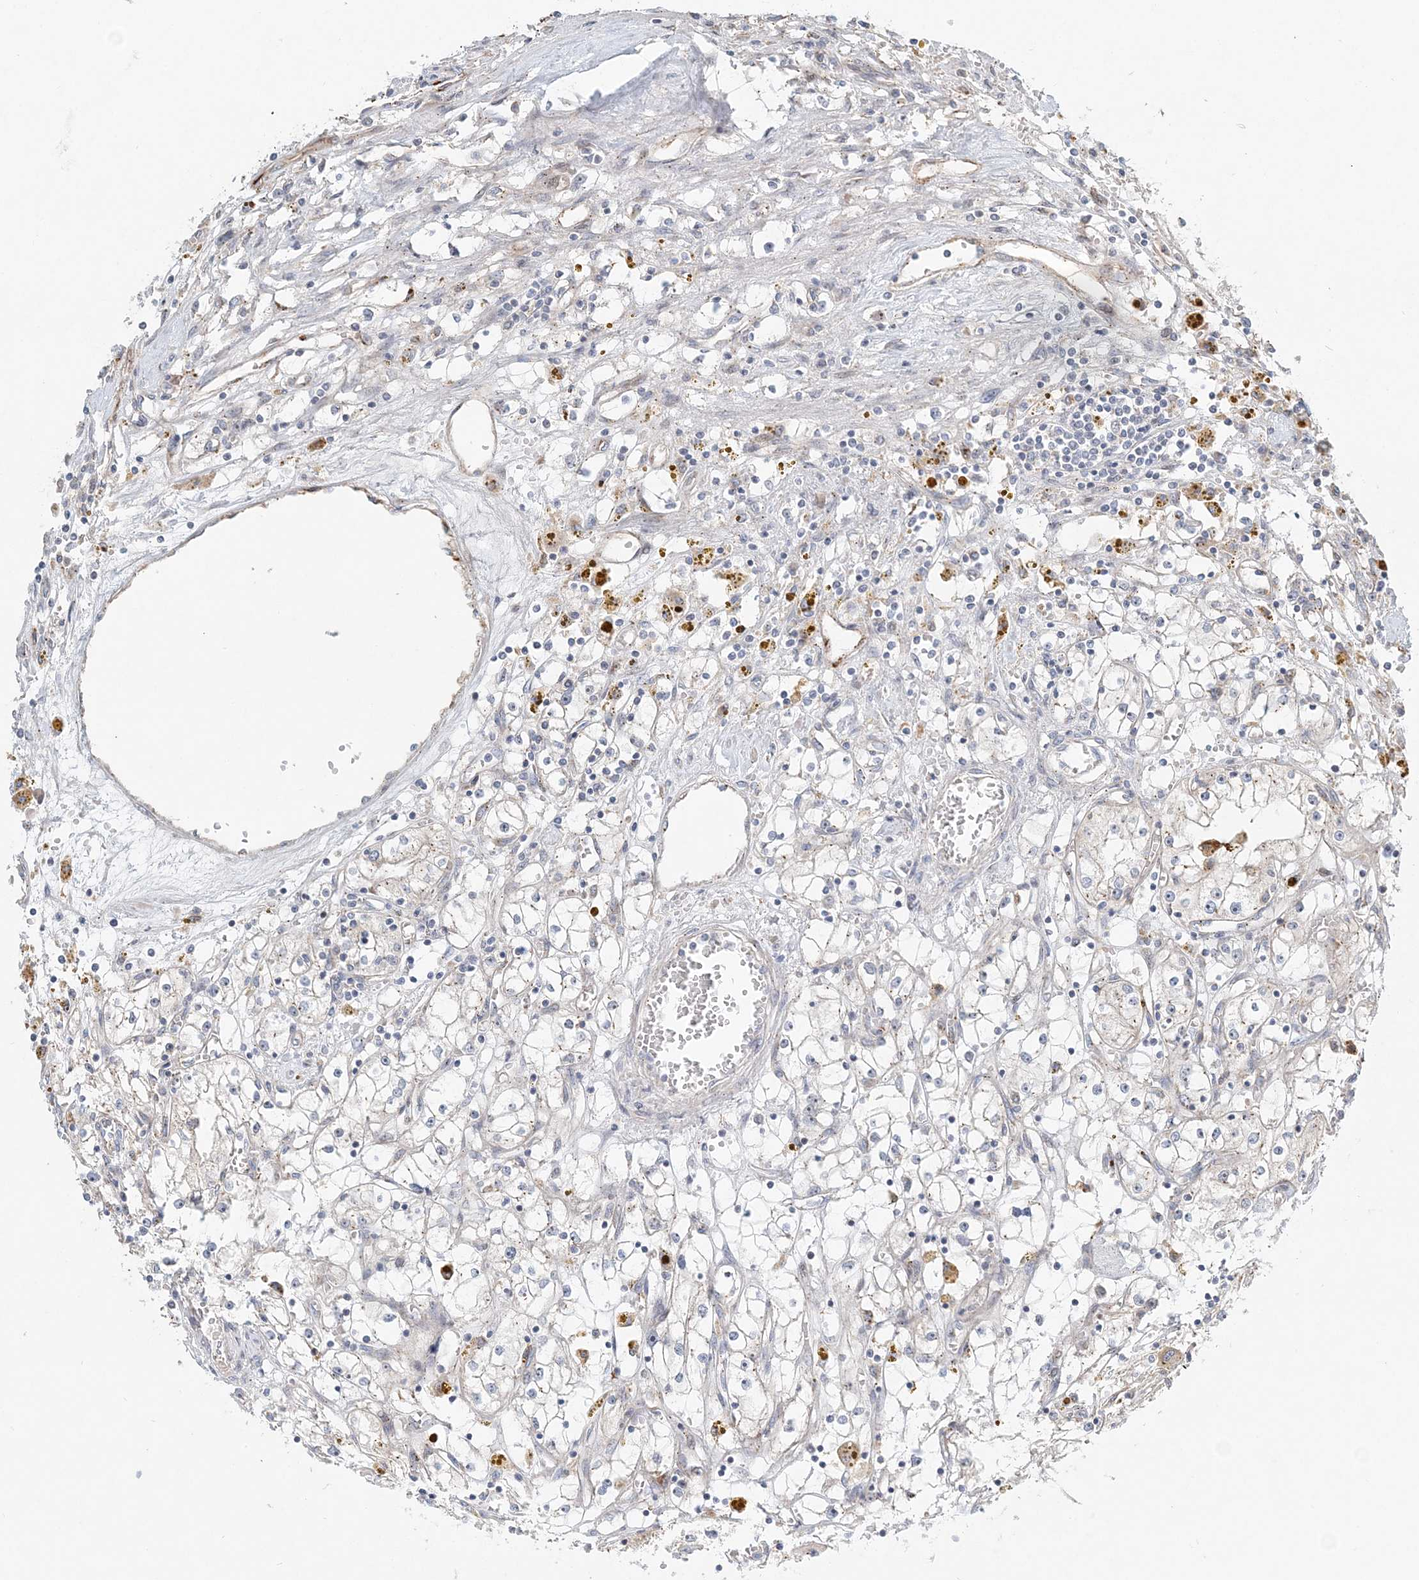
{"staining": {"intensity": "negative", "quantity": "none", "location": "none"}, "tissue": "renal cancer", "cell_type": "Tumor cells", "image_type": "cancer", "snomed": [{"axis": "morphology", "description": "Adenocarcinoma, NOS"}, {"axis": "topography", "description": "Kidney"}], "caption": "Histopathology image shows no significant protein expression in tumor cells of adenocarcinoma (renal).", "gene": "CXXC5", "patient": {"sex": "male", "age": 56}}